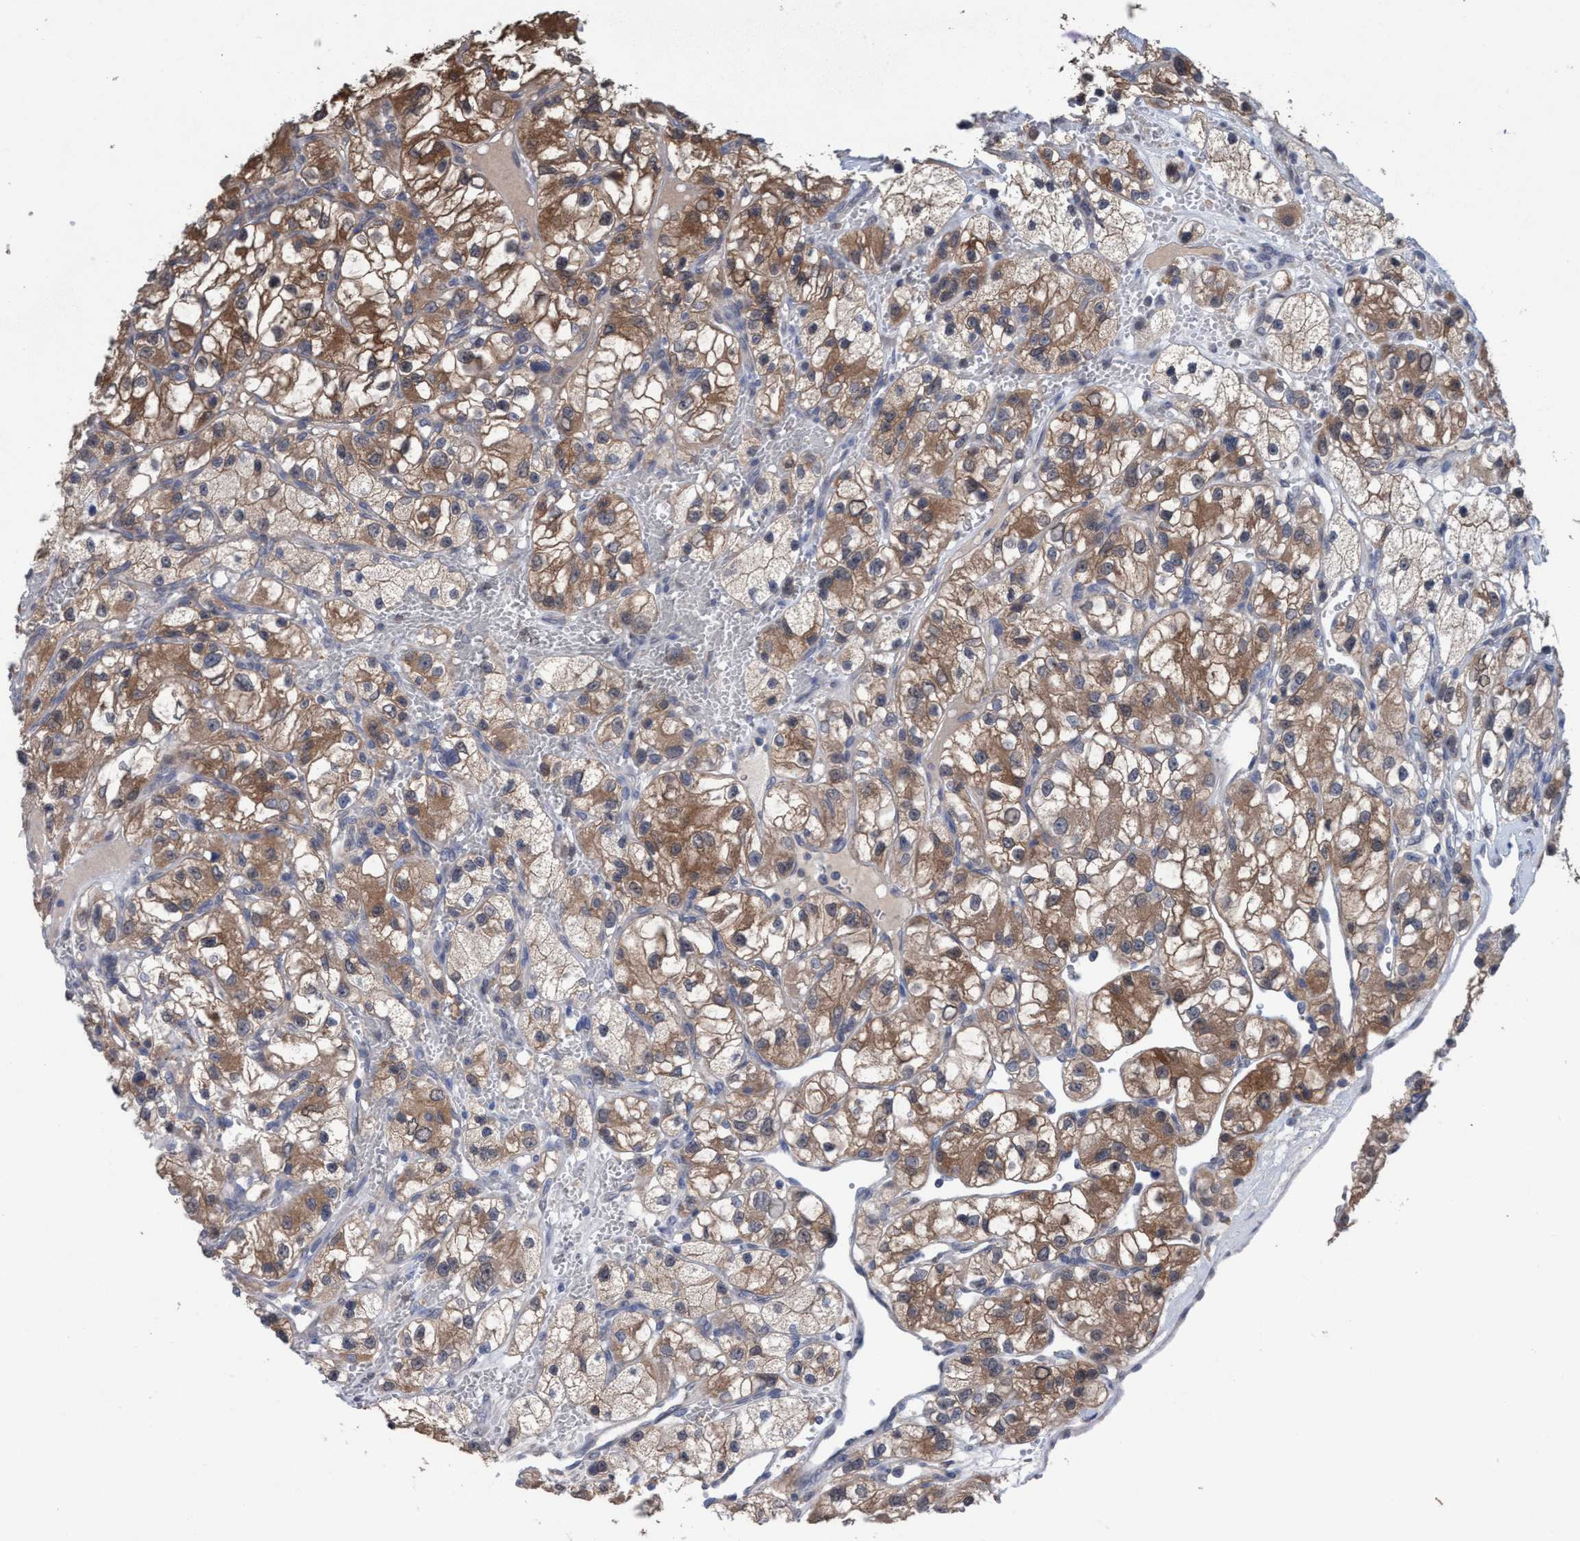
{"staining": {"intensity": "moderate", "quantity": ">75%", "location": "cytoplasmic/membranous"}, "tissue": "renal cancer", "cell_type": "Tumor cells", "image_type": "cancer", "snomed": [{"axis": "morphology", "description": "Adenocarcinoma, NOS"}, {"axis": "topography", "description": "Kidney"}], "caption": "Immunohistochemistry photomicrograph of renal adenocarcinoma stained for a protein (brown), which shows medium levels of moderate cytoplasmic/membranous positivity in about >75% of tumor cells.", "gene": "GLOD4", "patient": {"sex": "female", "age": 57}}